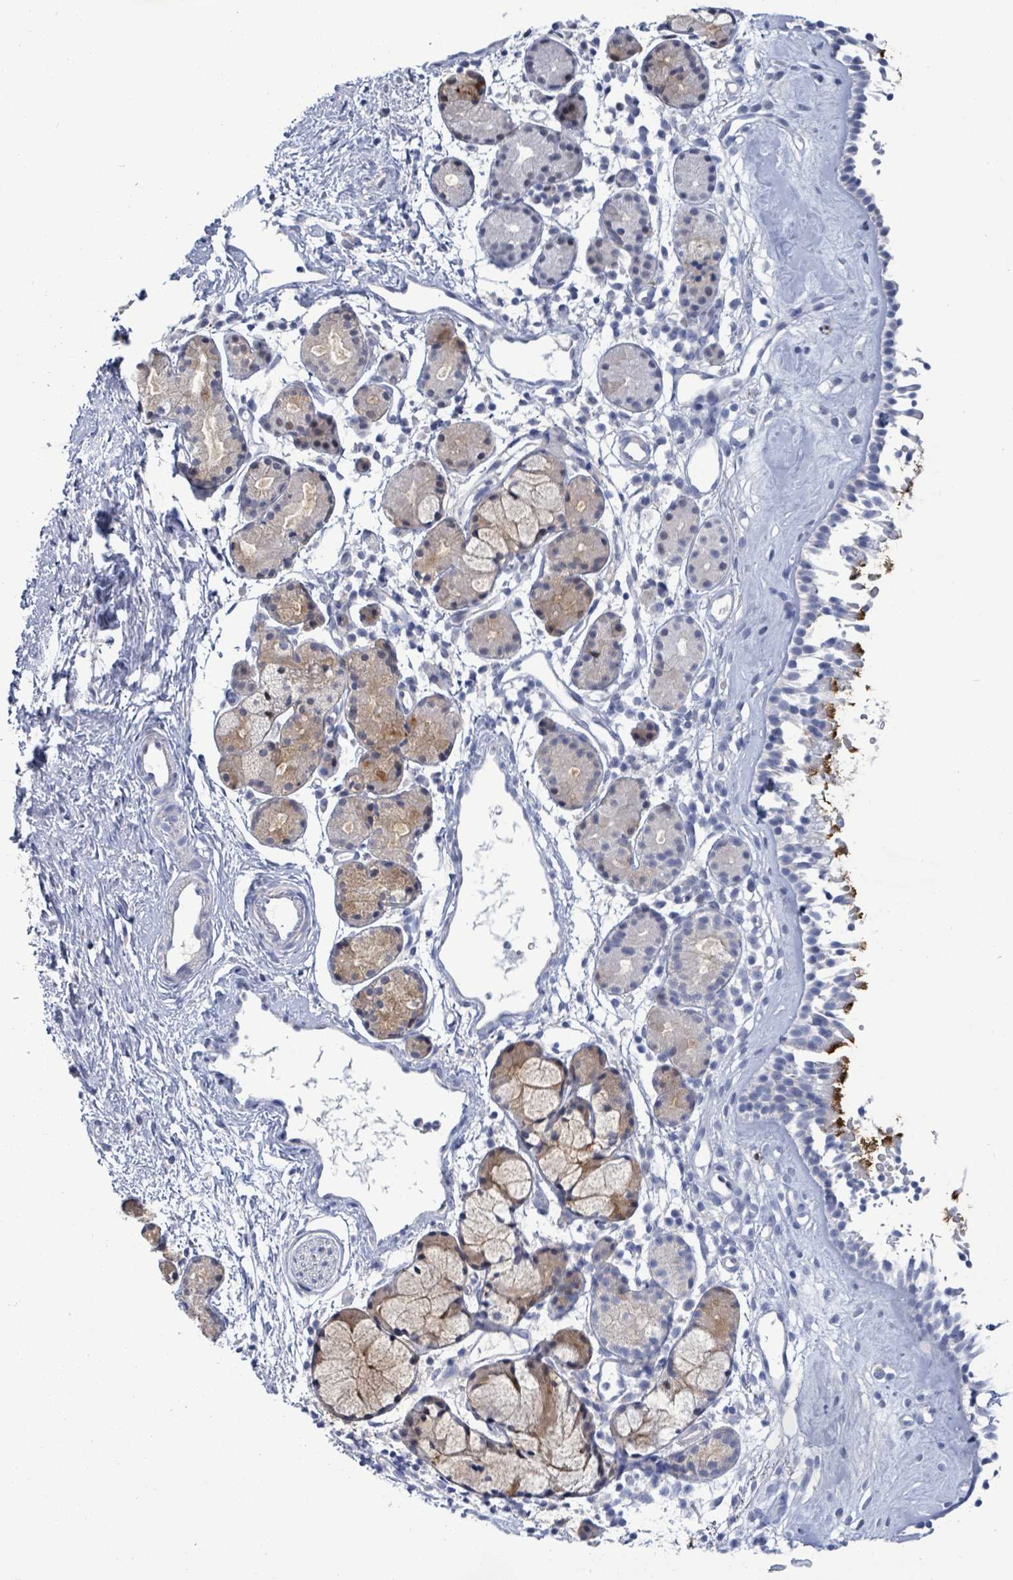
{"staining": {"intensity": "moderate", "quantity": "<25%", "location": "cytoplasmic/membranous"}, "tissue": "nasopharynx", "cell_type": "Respiratory epithelial cells", "image_type": "normal", "snomed": [{"axis": "morphology", "description": "Normal tissue, NOS"}, {"axis": "topography", "description": "Nasopharynx"}], "caption": "This histopathology image displays IHC staining of benign nasopharynx, with low moderate cytoplasmic/membranous staining in approximately <25% of respiratory epithelial cells.", "gene": "PGAM1", "patient": {"sex": "male", "age": 82}}